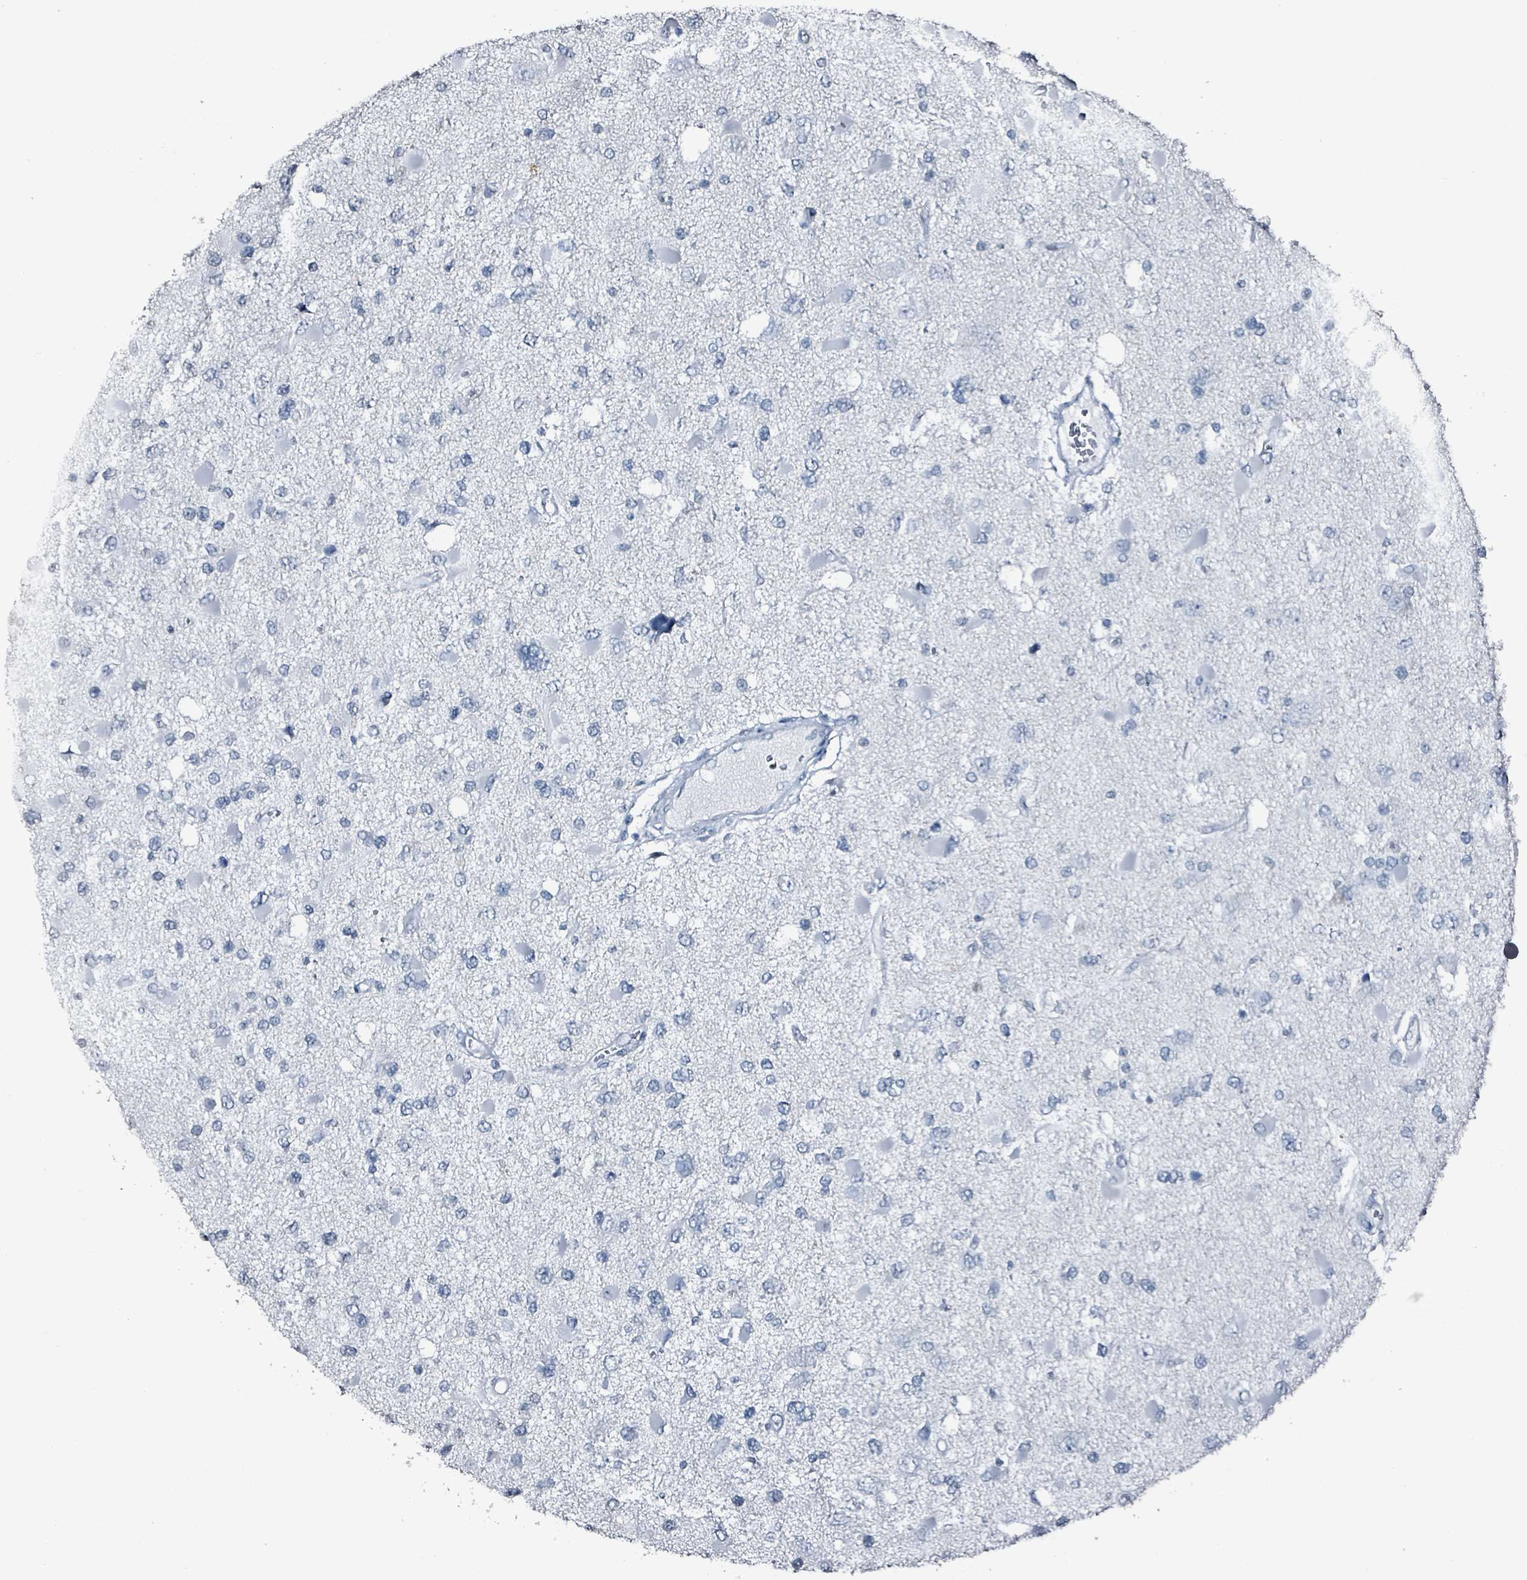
{"staining": {"intensity": "negative", "quantity": "none", "location": "none"}, "tissue": "glioma", "cell_type": "Tumor cells", "image_type": "cancer", "snomed": [{"axis": "morphology", "description": "Glioma, malignant, High grade"}, {"axis": "topography", "description": "Brain"}], "caption": "Immunohistochemistry histopathology image of neoplastic tissue: human glioma stained with DAB (3,3'-diaminobenzidine) displays no significant protein expression in tumor cells.", "gene": "CA9", "patient": {"sex": "male", "age": 53}}